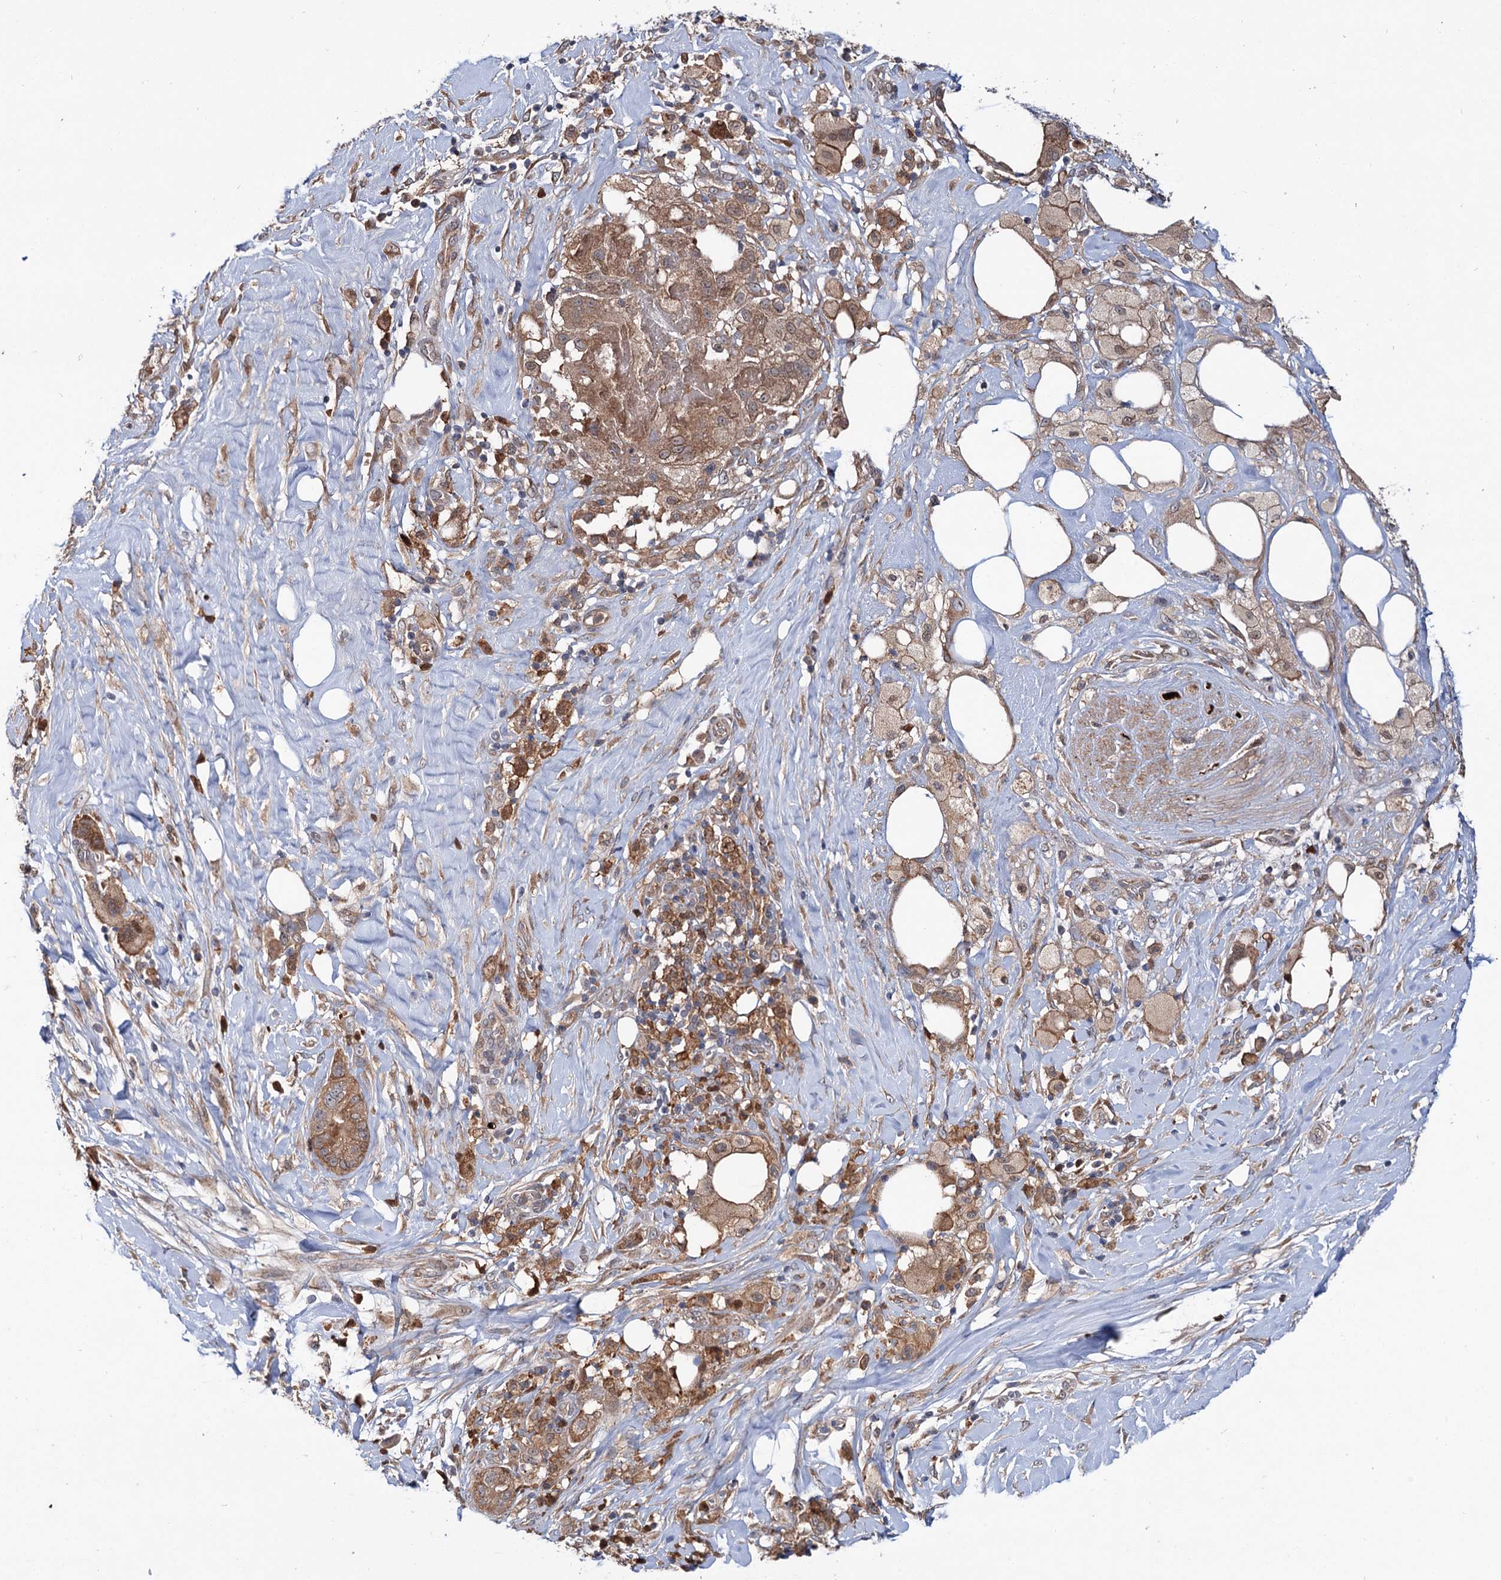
{"staining": {"intensity": "moderate", "quantity": ">75%", "location": "cytoplasmic/membranous"}, "tissue": "pancreatic cancer", "cell_type": "Tumor cells", "image_type": "cancer", "snomed": [{"axis": "morphology", "description": "Adenocarcinoma, NOS"}, {"axis": "topography", "description": "Pancreas"}], "caption": "Protein expression by immunohistochemistry shows moderate cytoplasmic/membranous positivity in approximately >75% of tumor cells in pancreatic cancer (adenocarcinoma). The staining was performed using DAB (3,3'-diaminobenzidine) to visualize the protein expression in brown, while the nuclei were stained in blue with hematoxylin (Magnification: 20x).", "gene": "PTPN3", "patient": {"sex": "male", "age": 58}}